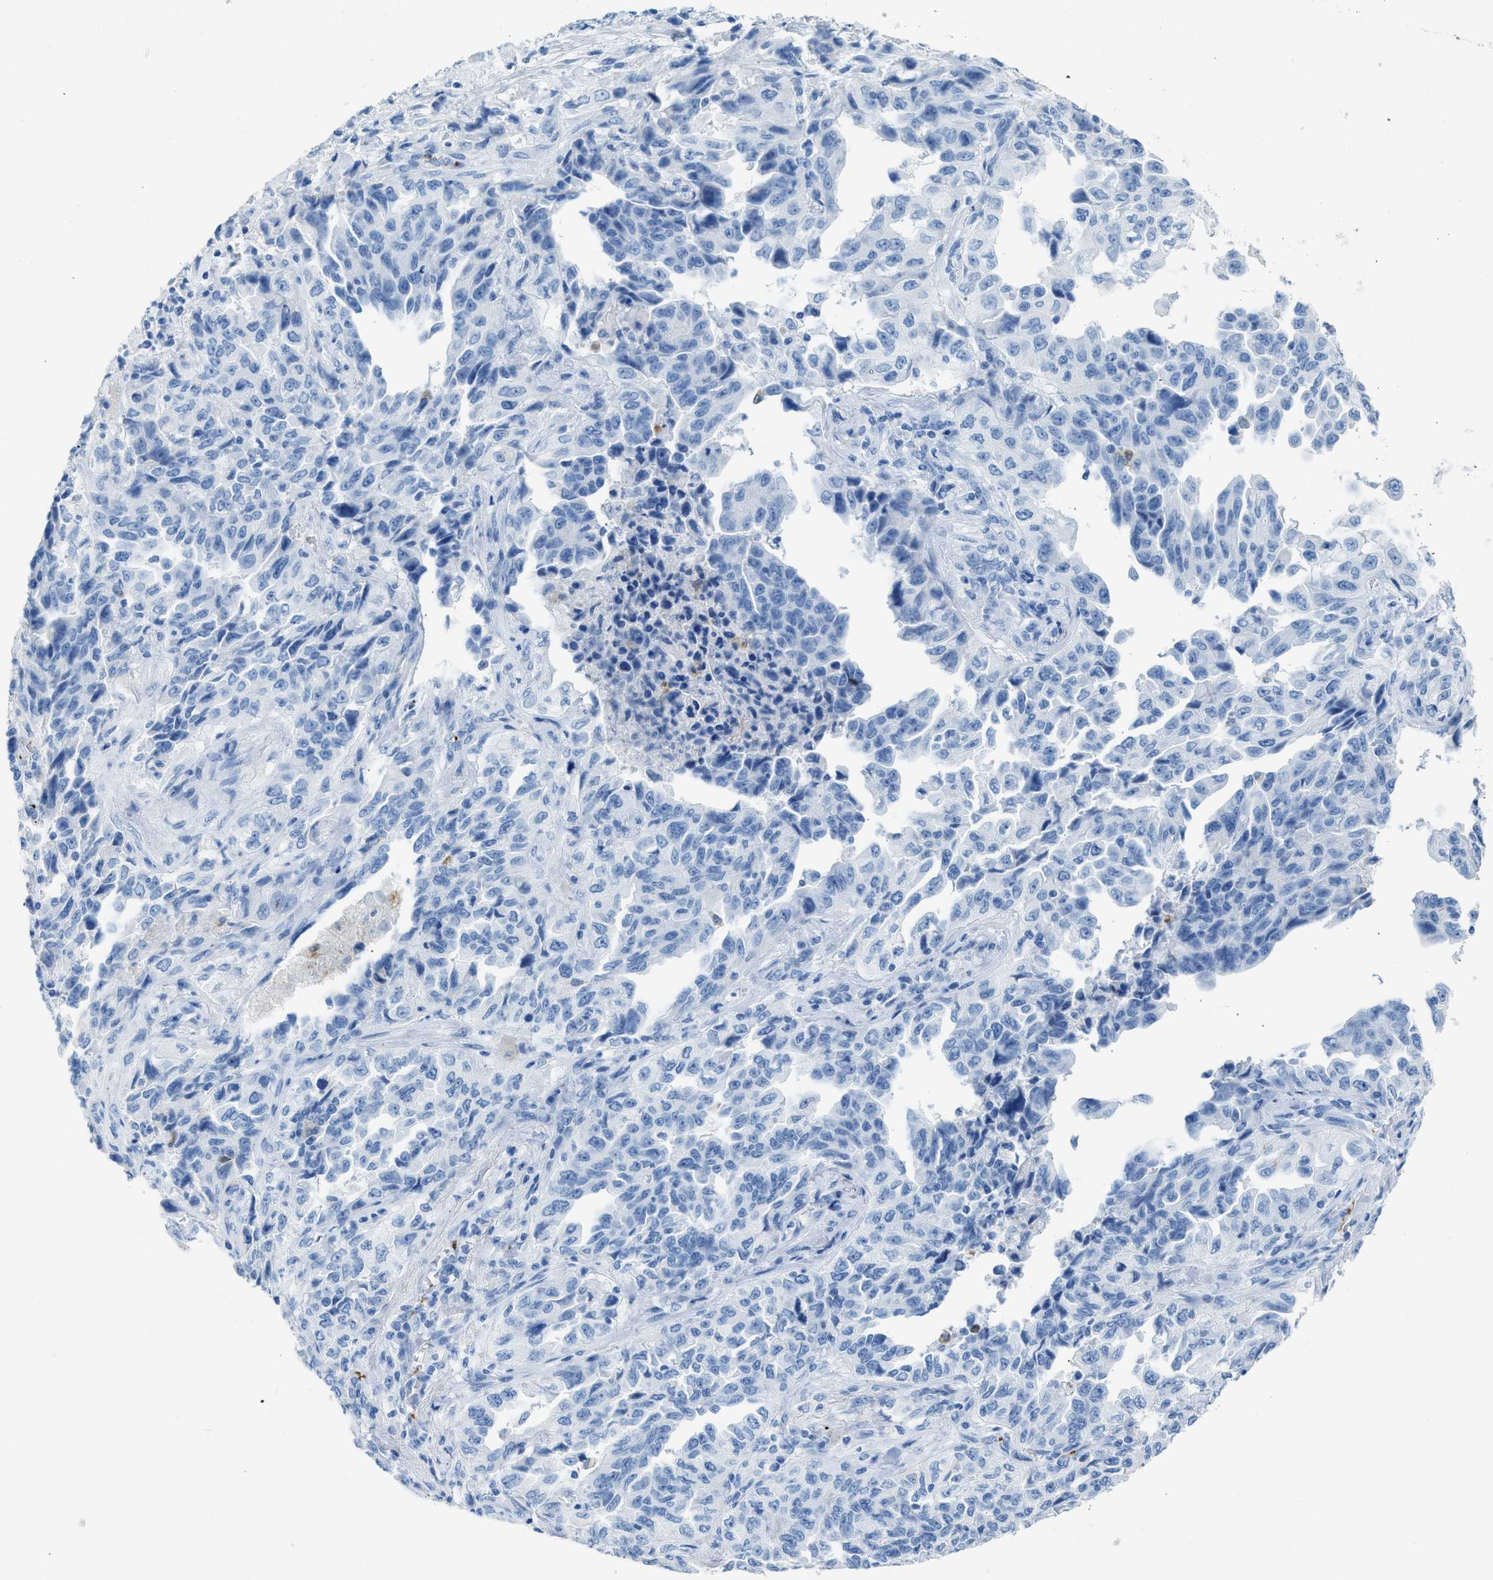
{"staining": {"intensity": "negative", "quantity": "none", "location": "none"}, "tissue": "lung cancer", "cell_type": "Tumor cells", "image_type": "cancer", "snomed": [{"axis": "morphology", "description": "Adenocarcinoma, NOS"}, {"axis": "topography", "description": "Lung"}], "caption": "This is an immunohistochemistry histopathology image of lung cancer. There is no expression in tumor cells.", "gene": "FAIM2", "patient": {"sex": "female", "age": 51}}